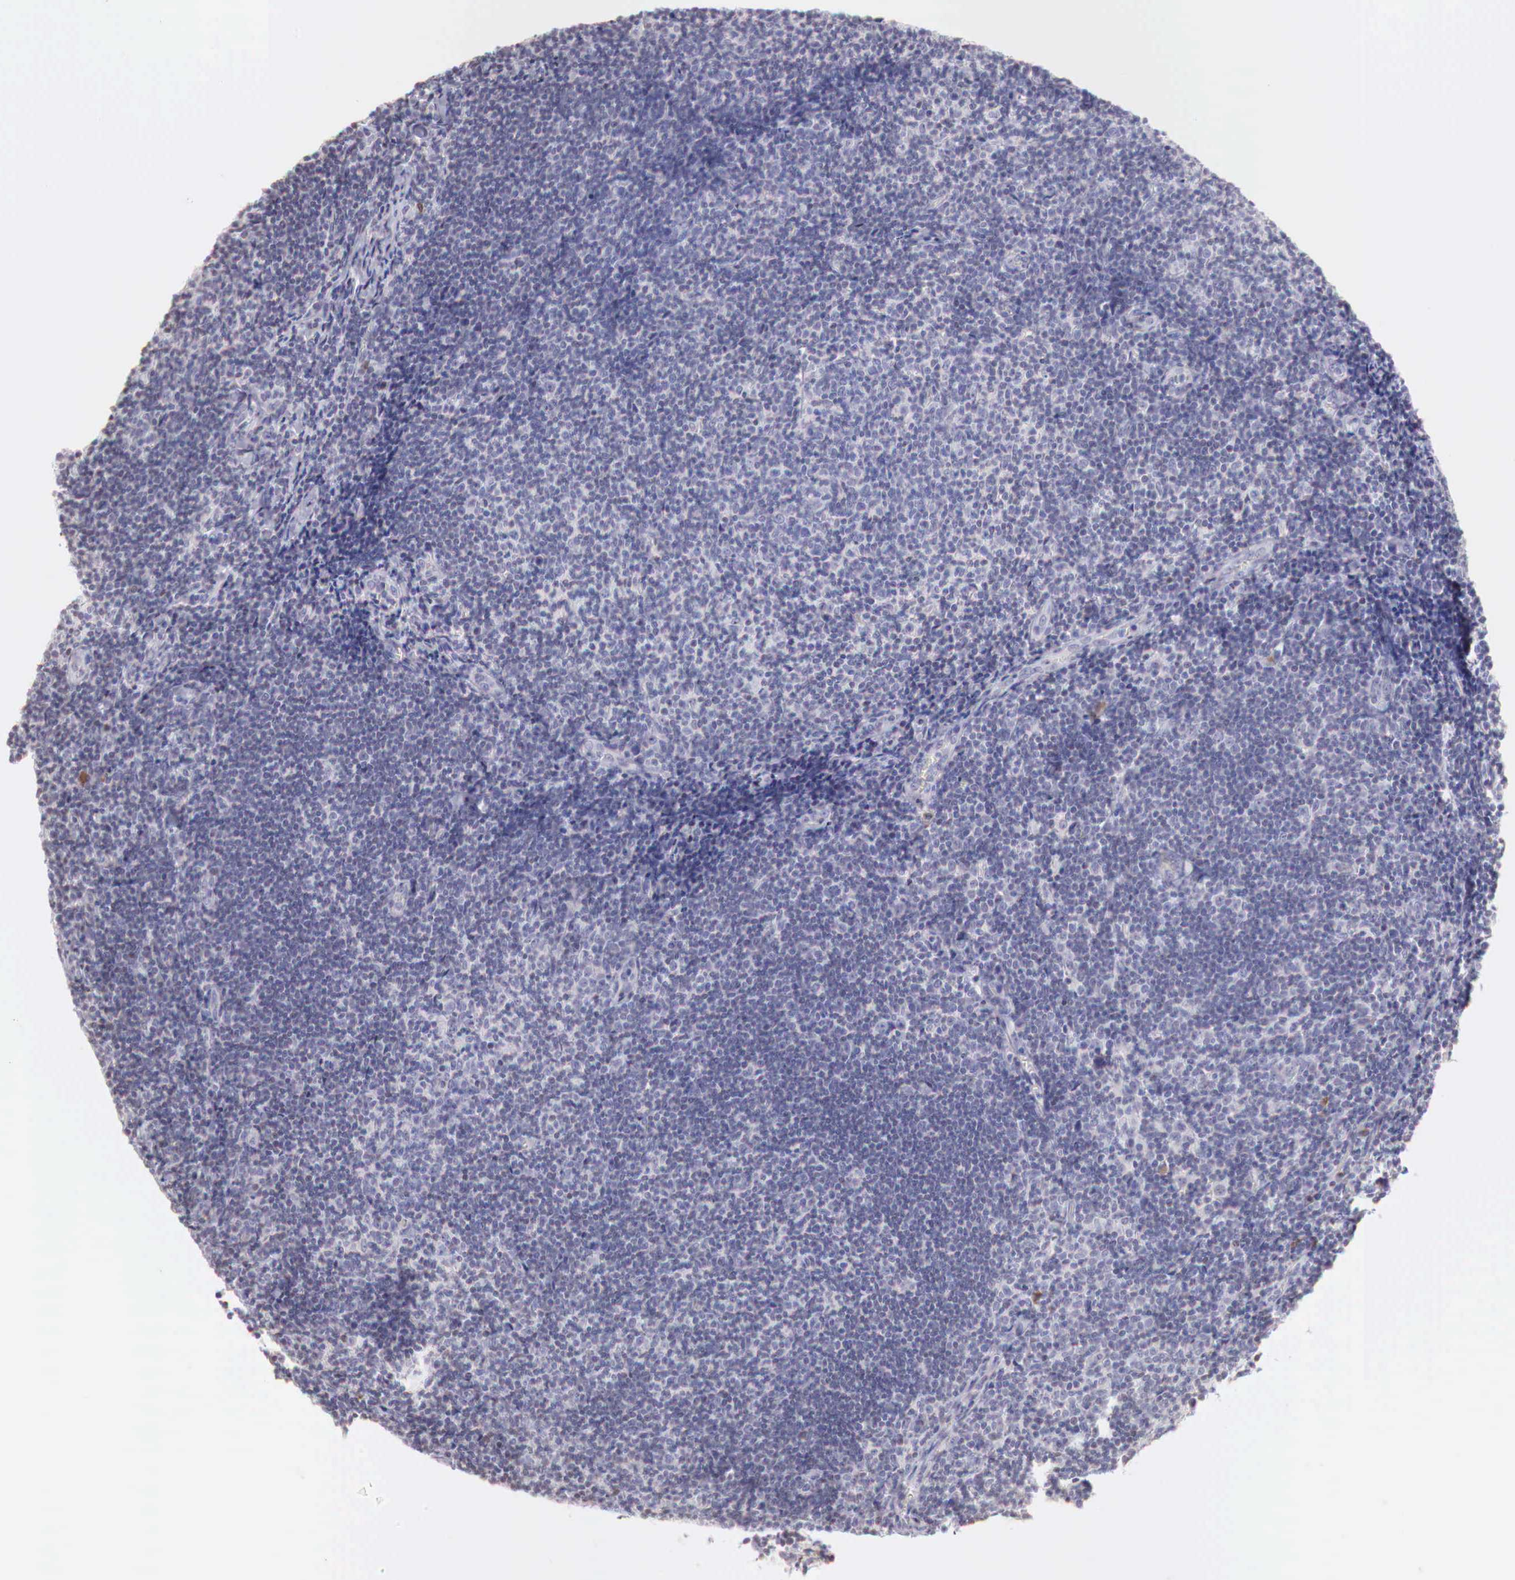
{"staining": {"intensity": "negative", "quantity": "none", "location": "none"}, "tissue": "lymphoma", "cell_type": "Tumor cells", "image_type": "cancer", "snomed": [{"axis": "morphology", "description": "Malignant lymphoma, non-Hodgkin's type, Low grade"}, {"axis": "topography", "description": "Lymph node"}], "caption": "Tumor cells show no significant expression in lymphoma. (Brightfield microscopy of DAB immunohistochemistry at high magnification).", "gene": "XPNPEP2", "patient": {"sex": "male", "age": 49}}